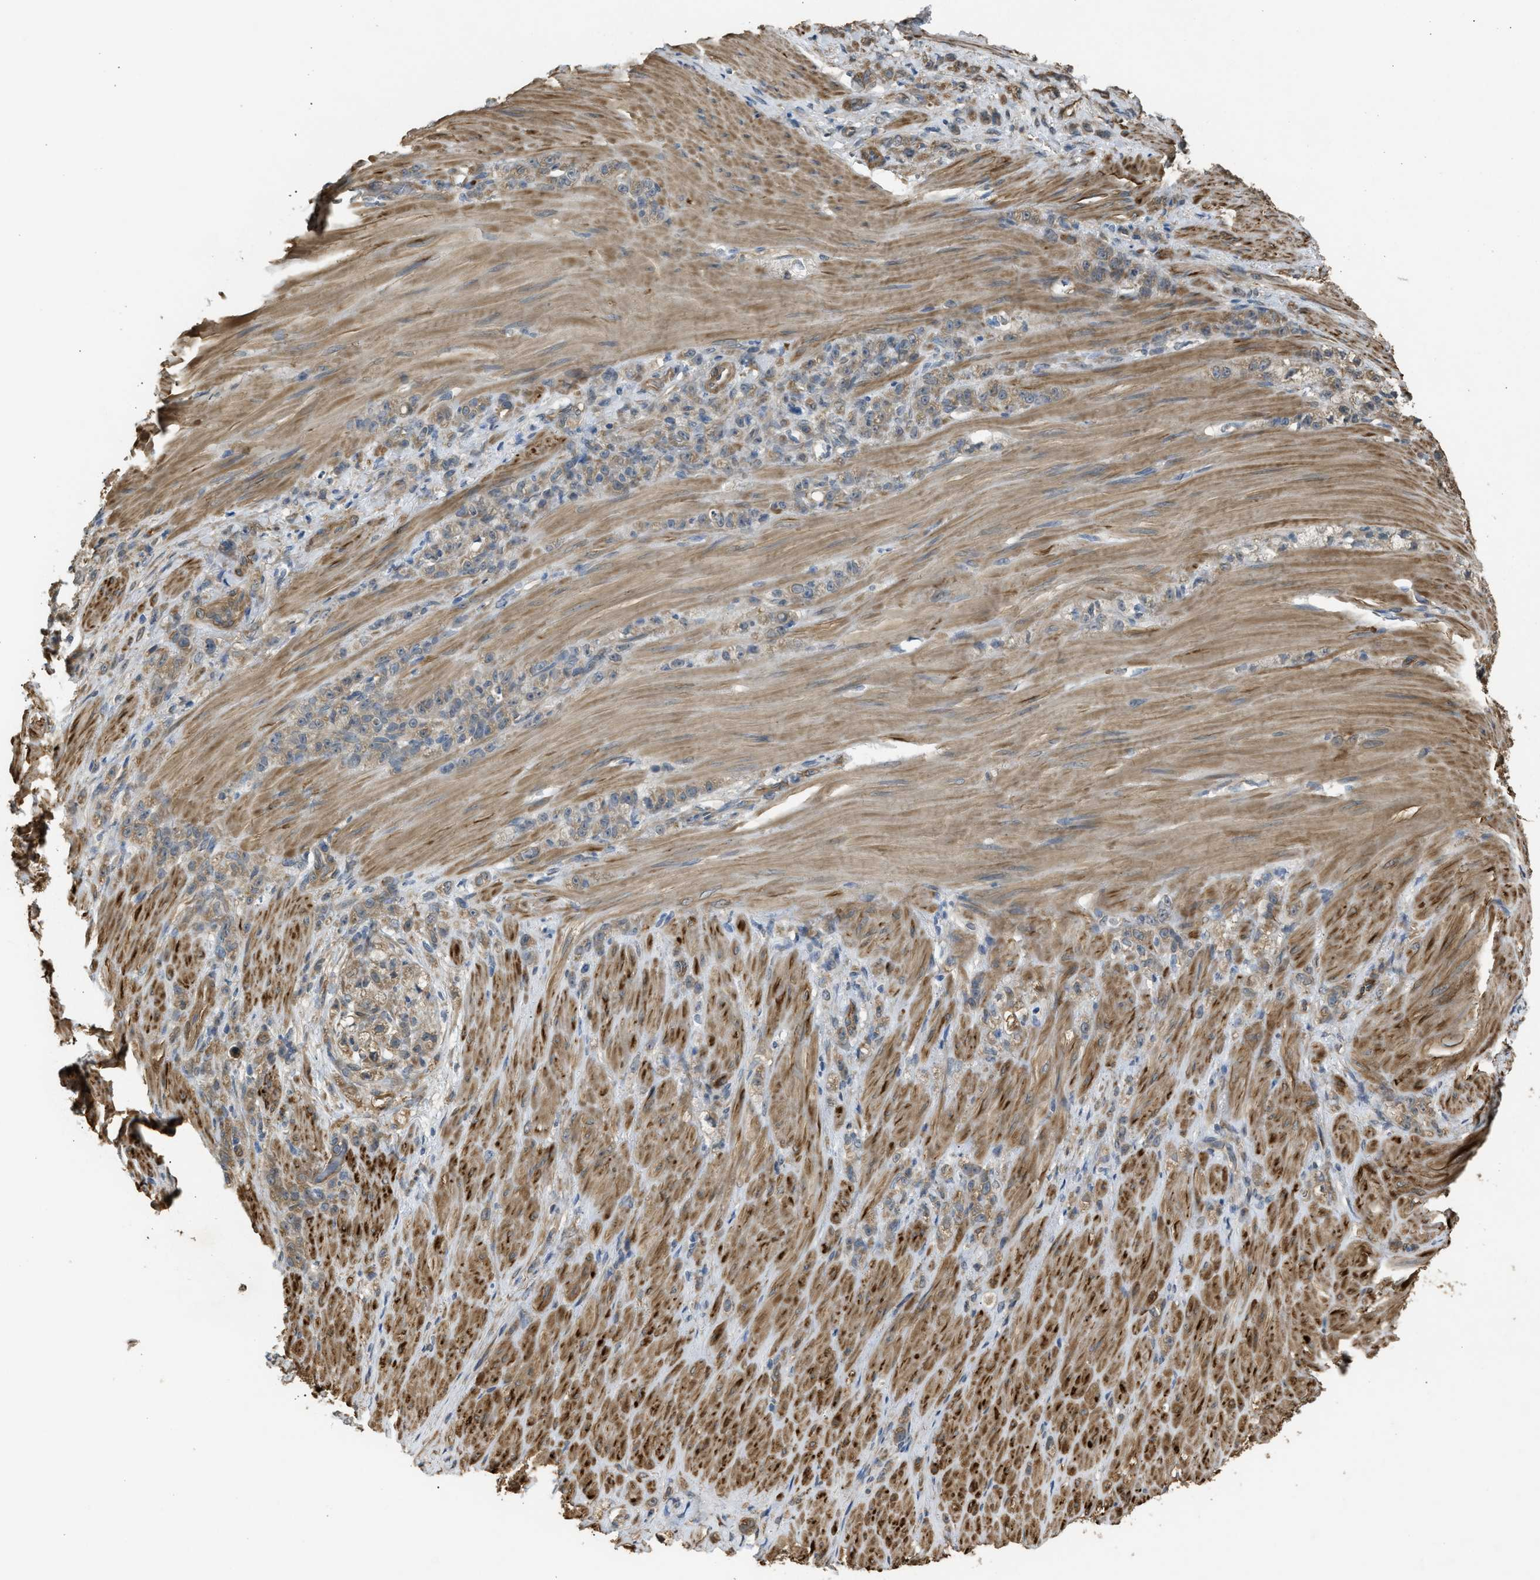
{"staining": {"intensity": "weak", "quantity": "<25%", "location": "cytoplasmic/membranous"}, "tissue": "stomach cancer", "cell_type": "Tumor cells", "image_type": "cancer", "snomed": [{"axis": "morphology", "description": "Normal tissue, NOS"}, {"axis": "morphology", "description": "Adenocarcinoma, NOS"}, {"axis": "topography", "description": "Stomach"}], "caption": "This is an immunohistochemistry image of human stomach cancer (adenocarcinoma). There is no staining in tumor cells.", "gene": "BAG3", "patient": {"sex": "male", "age": 82}}